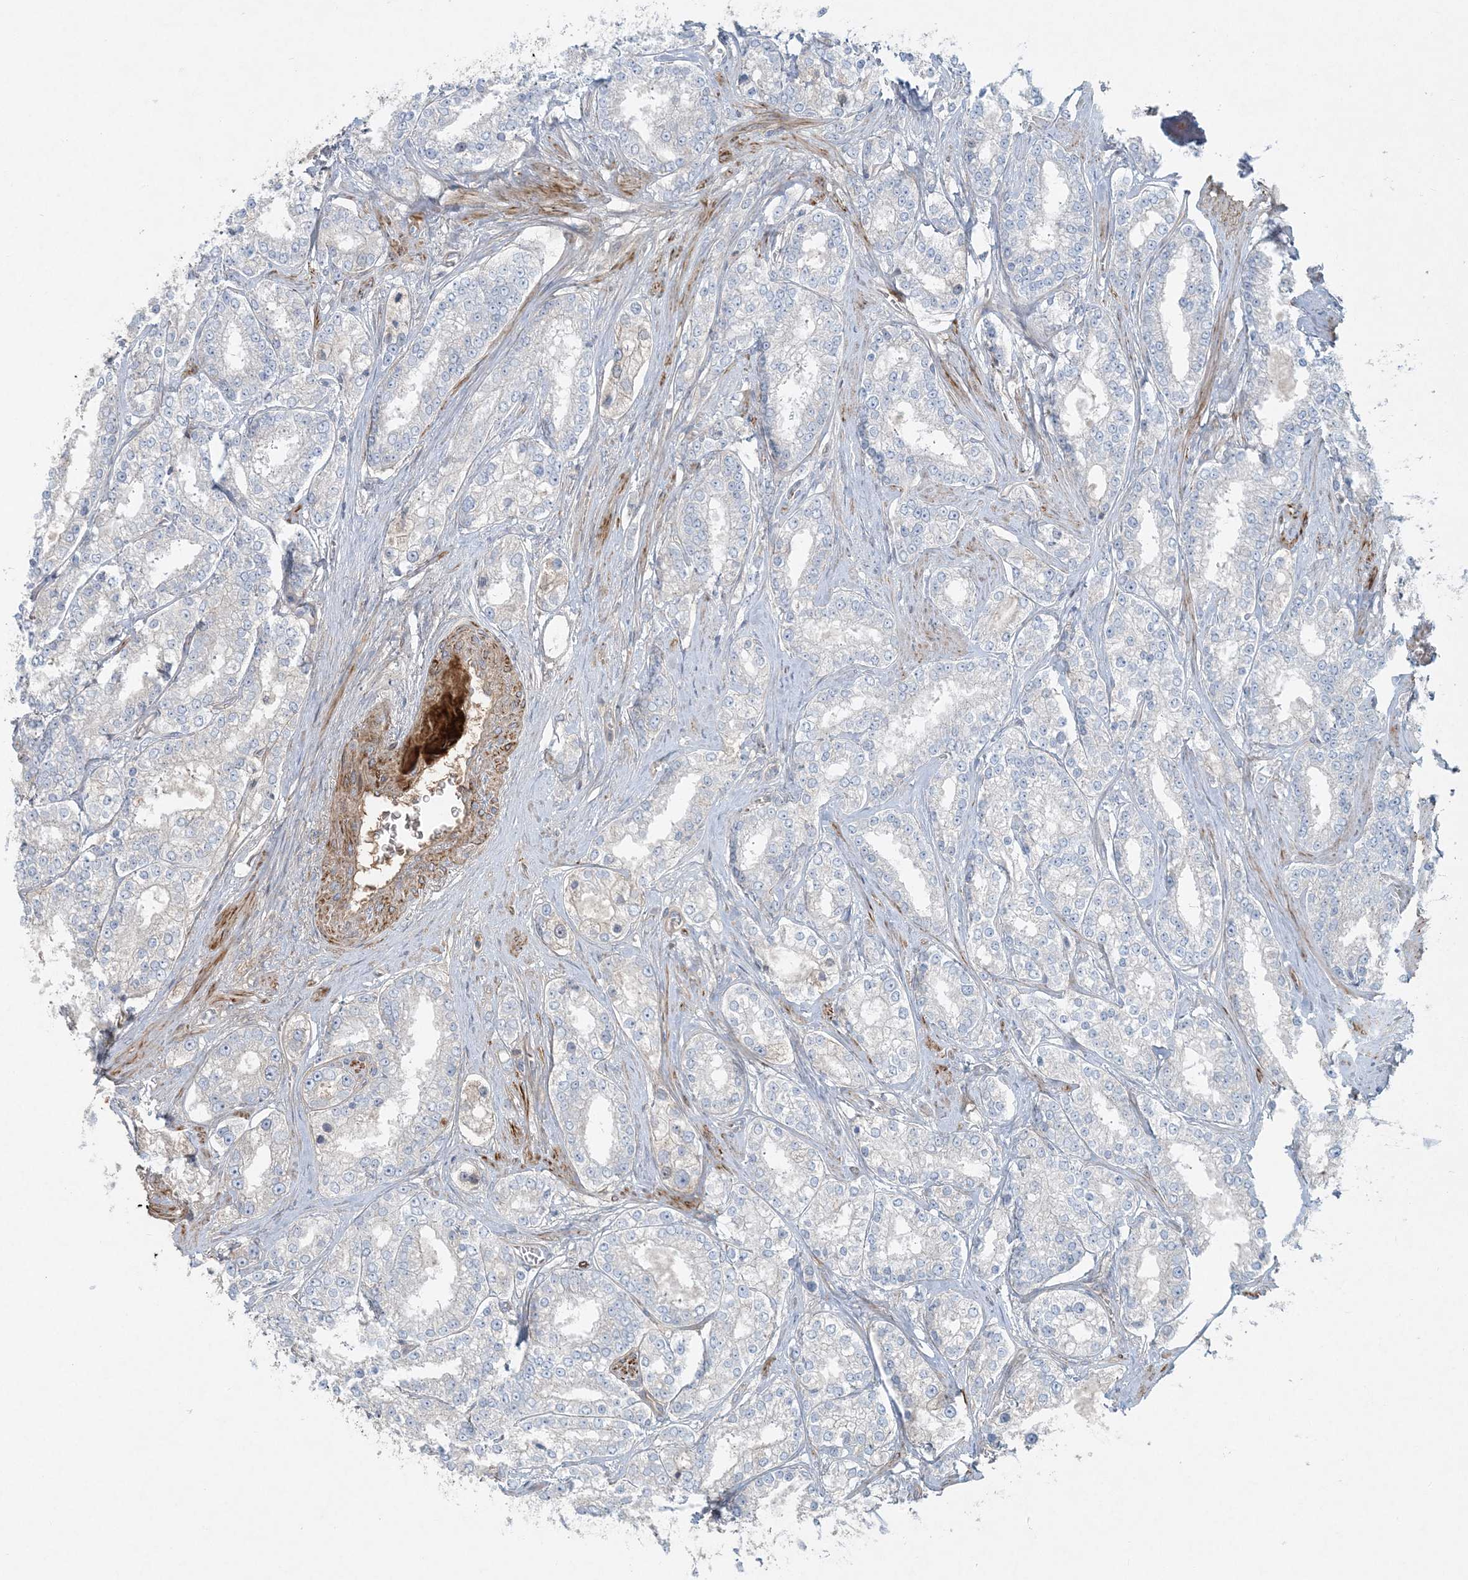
{"staining": {"intensity": "negative", "quantity": "none", "location": "none"}, "tissue": "prostate cancer", "cell_type": "Tumor cells", "image_type": "cancer", "snomed": [{"axis": "morphology", "description": "Normal tissue, NOS"}, {"axis": "morphology", "description": "Adenocarcinoma, High grade"}, {"axis": "topography", "description": "Prostate"}], "caption": "The photomicrograph demonstrates no significant staining in tumor cells of adenocarcinoma (high-grade) (prostate). Nuclei are stained in blue.", "gene": "PIK3R4", "patient": {"sex": "male", "age": 83}}